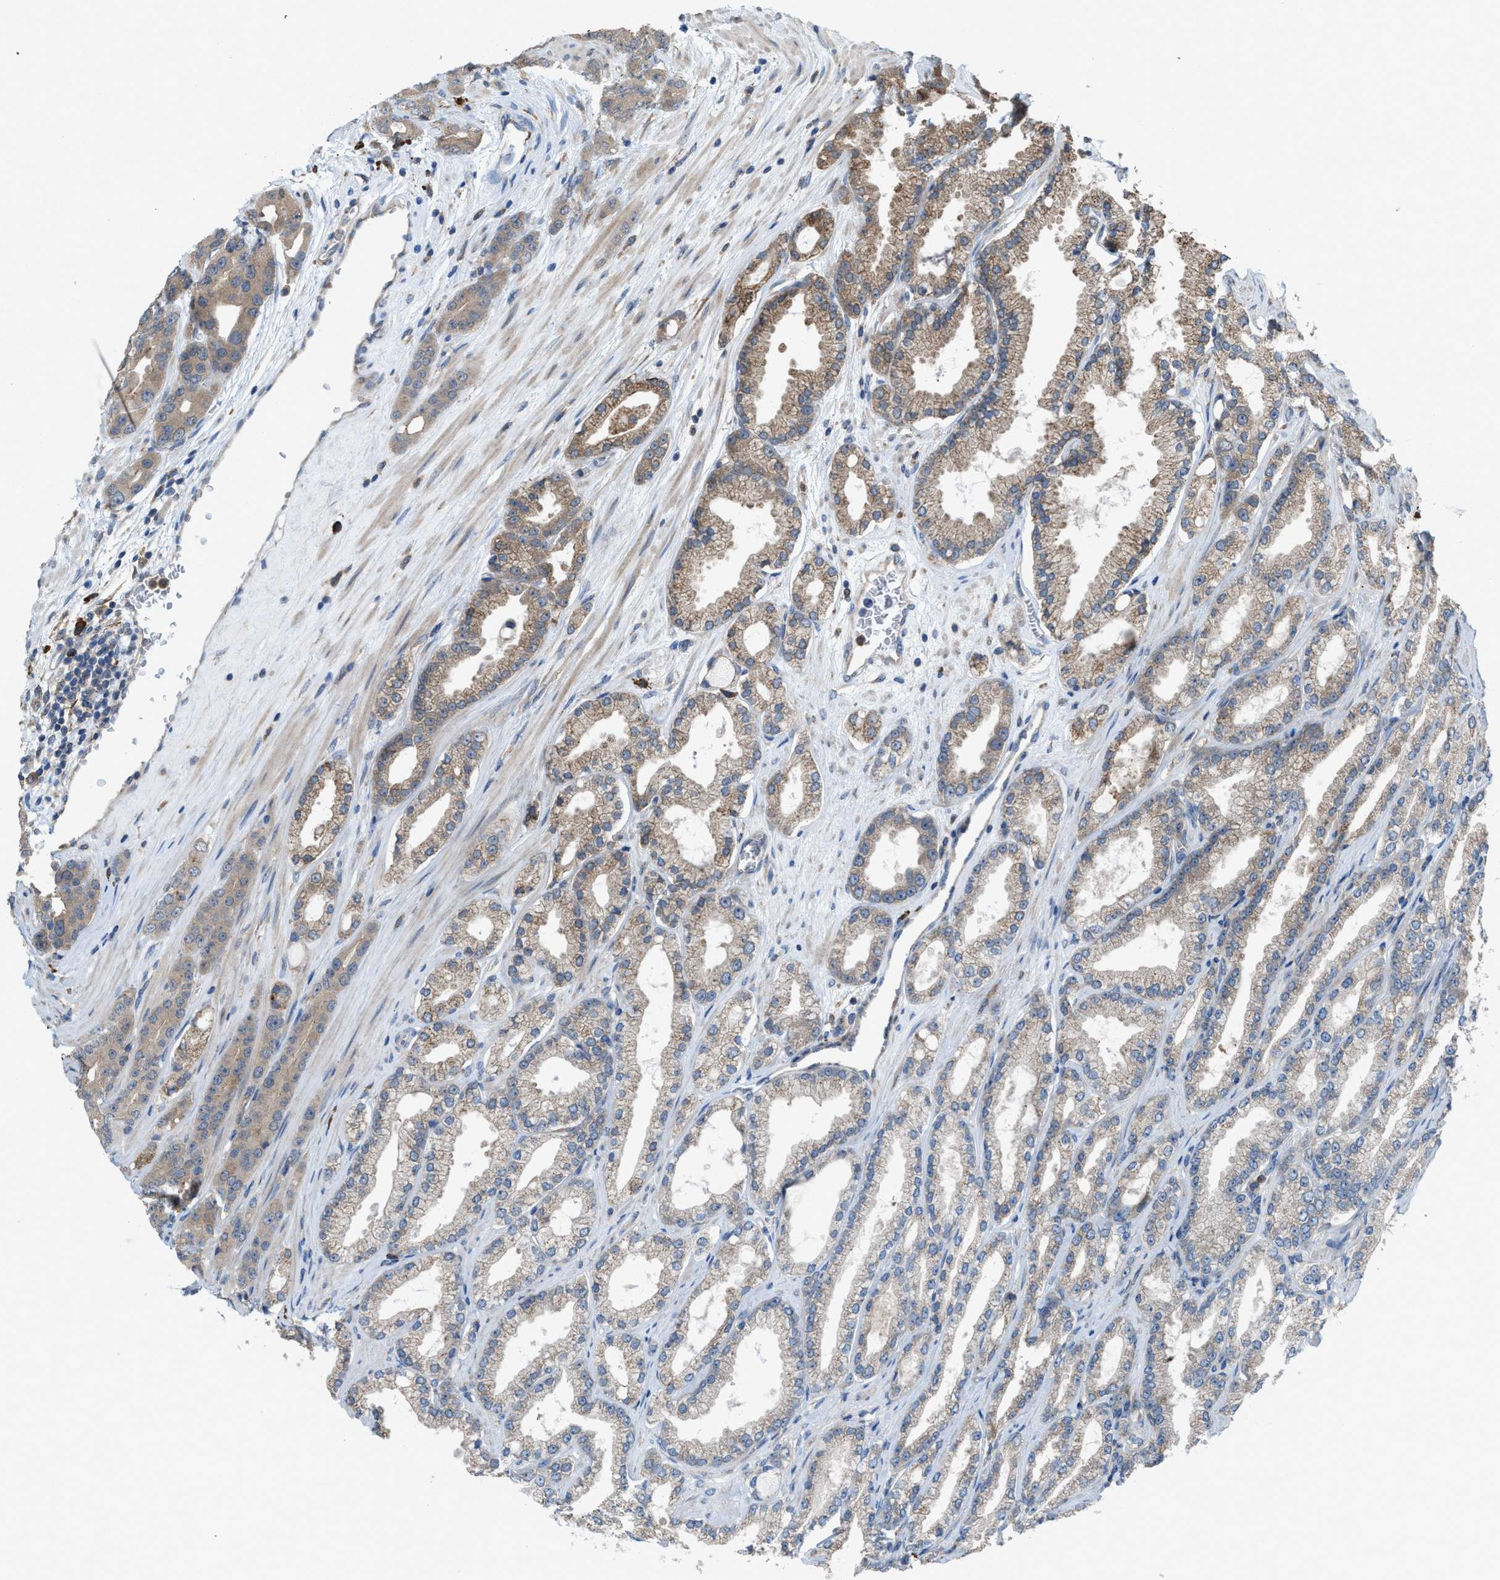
{"staining": {"intensity": "weak", "quantity": "25%-75%", "location": "cytoplasmic/membranous"}, "tissue": "prostate cancer", "cell_type": "Tumor cells", "image_type": "cancer", "snomed": [{"axis": "morphology", "description": "Adenocarcinoma, High grade"}, {"axis": "topography", "description": "Prostate"}], "caption": "IHC histopathology image of prostate cancer stained for a protein (brown), which shows low levels of weak cytoplasmic/membranous positivity in about 25%-75% of tumor cells.", "gene": "PLAA", "patient": {"sex": "male", "age": 71}}